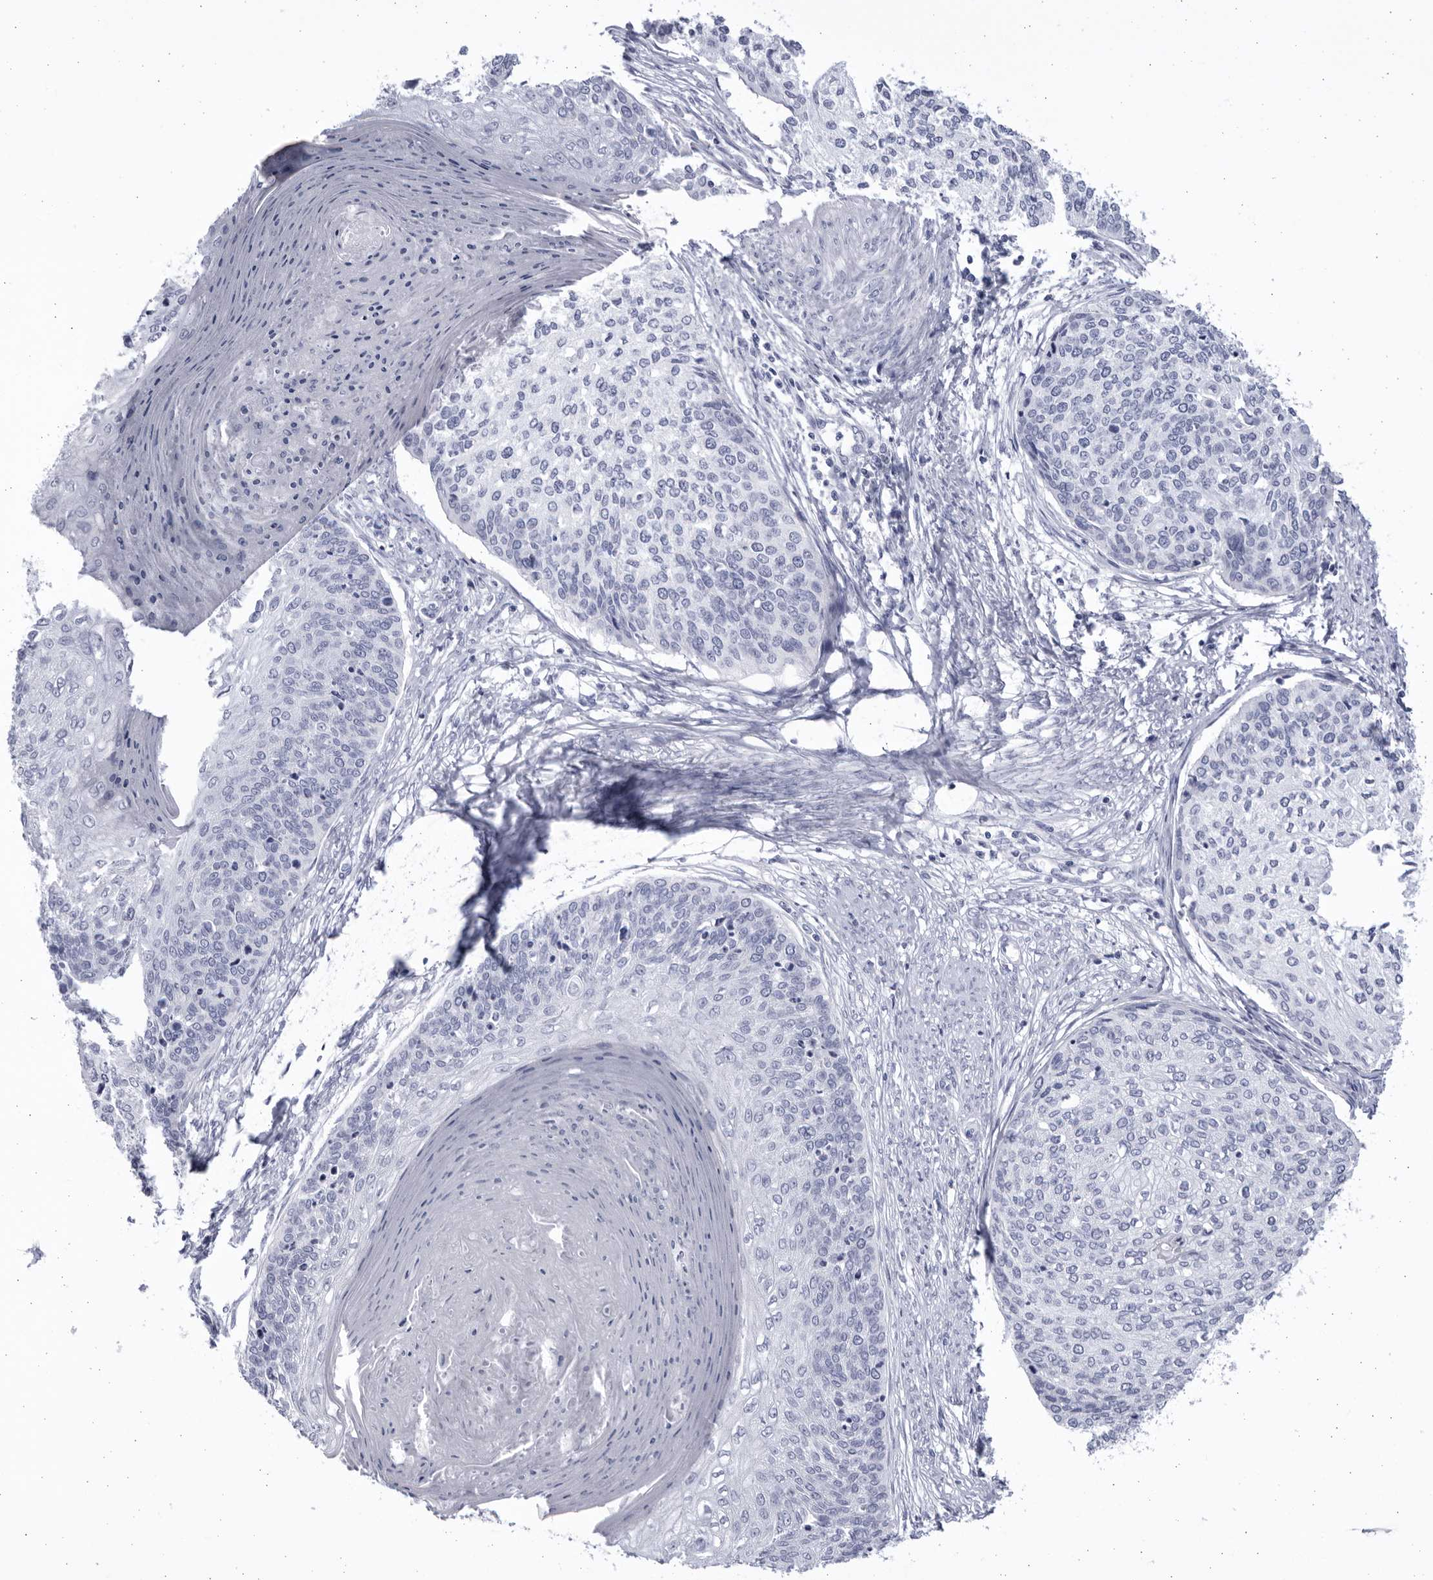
{"staining": {"intensity": "negative", "quantity": "none", "location": "none"}, "tissue": "cervical cancer", "cell_type": "Tumor cells", "image_type": "cancer", "snomed": [{"axis": "morphology", "description": "Squamous cell carcinoma, NOS"}, {"axis": "topography", "description": "Cervix"}], "caption": "Immunohistochemistry (IHC) of human squamous cell carcinoma (cervical) shows no expression in tumor cells. Brightfield microscopy of immunohistochemistry (IHC) stained with DAB (brown) and hematoxylin (blue), captured at high magnification.", "gene": "CCDC181", "patient": {"sex": "female", "age": 37}}